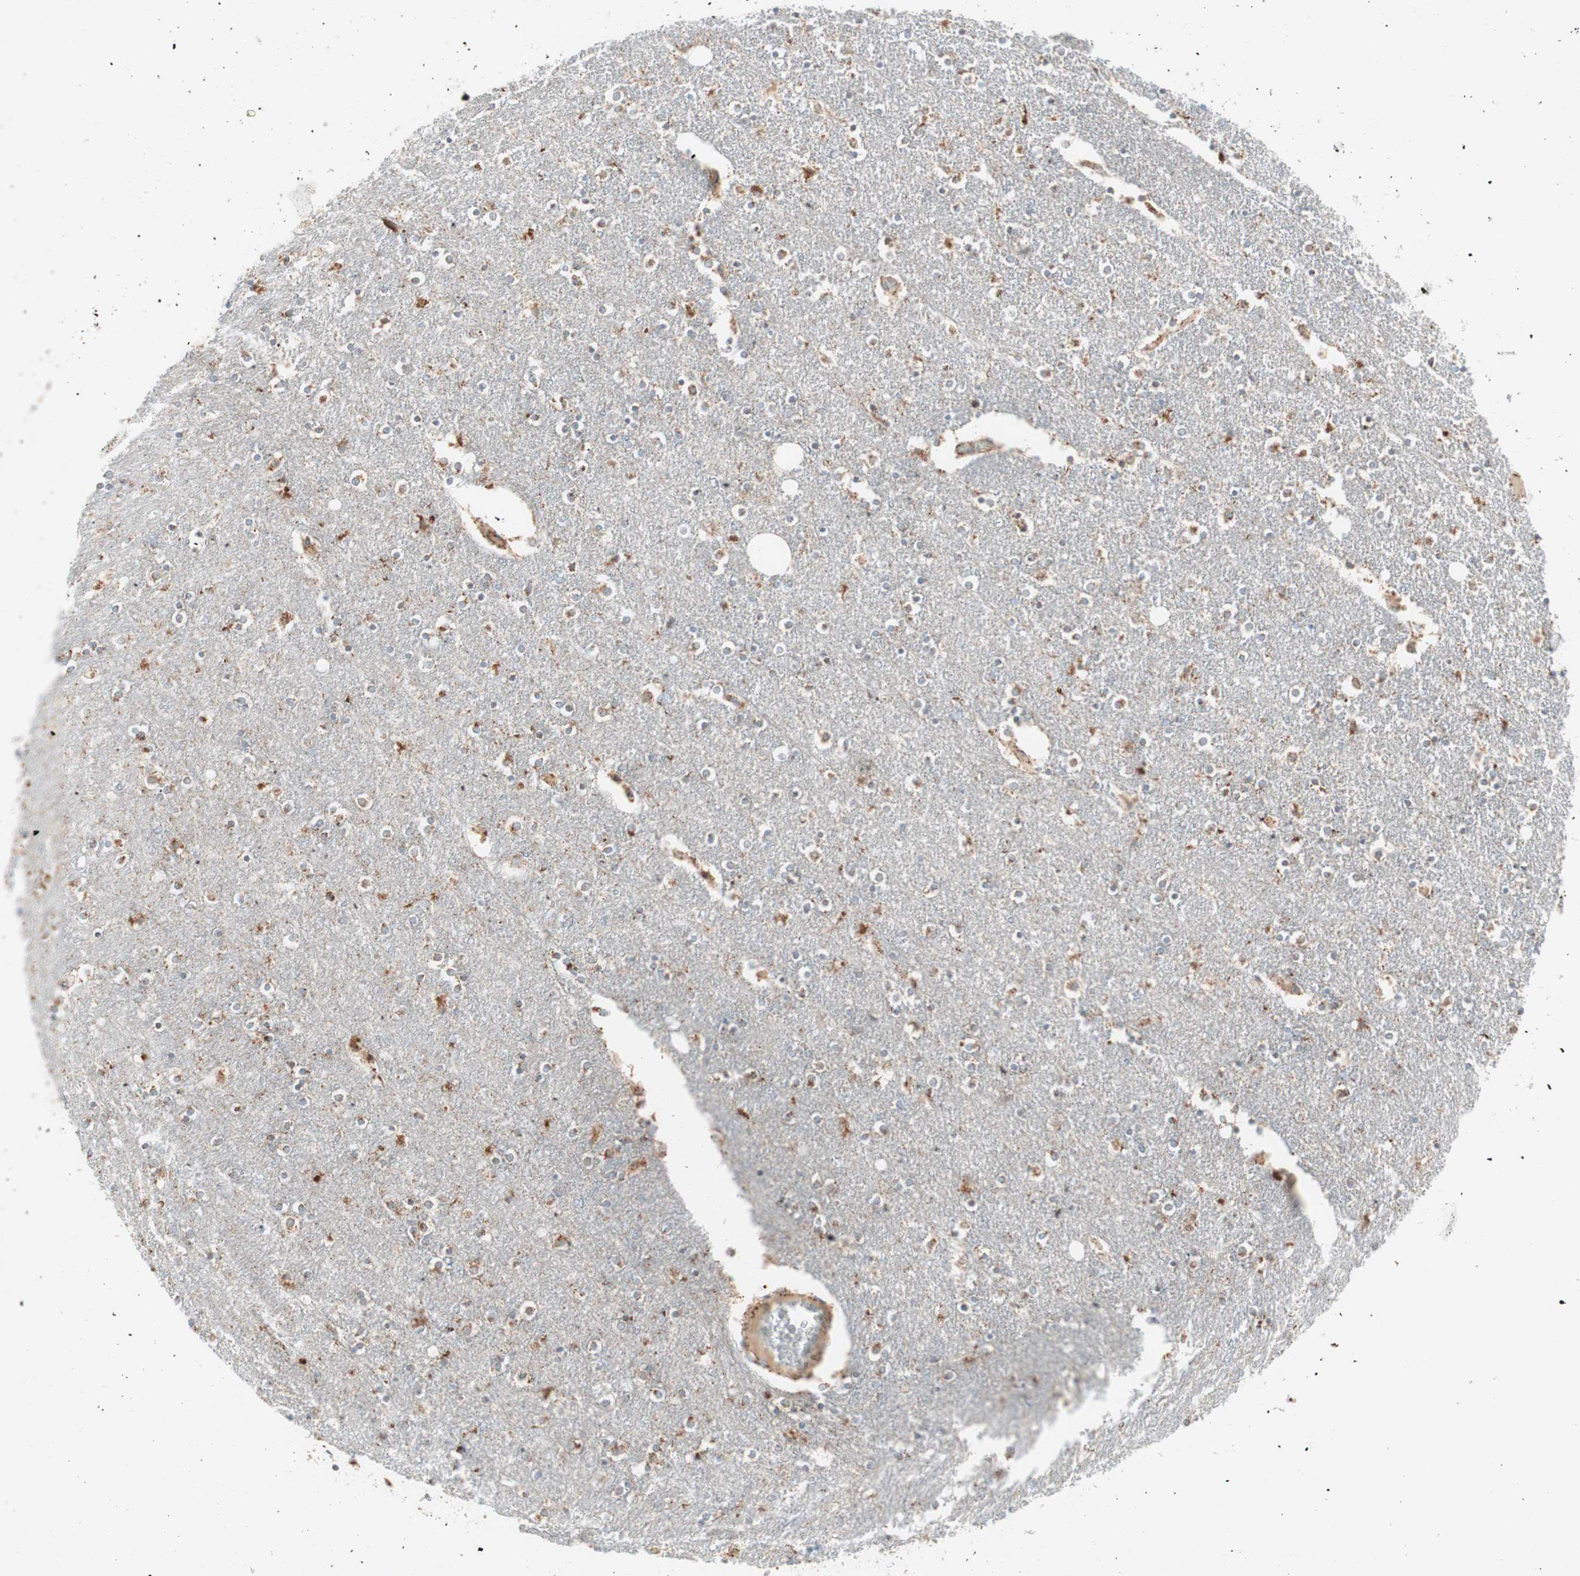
{"staining": {"intensity": "strong", "quantity": "25%-75%", "location": "cytoplasmic/membranous"}, "tissue": "caudate", "cell_type": "Glial cells", "image_type": "normal", "snomed": [{"axis": "morphology", "description": "Normal tissue, NOS"}, {"axis": "topography", "description": "Lateral ventricle wall"}], "caption": "DAB (3,3'-diaminobenzidine) immunohistochemical staining of normal caudate demonstrates strong cytoplasmic/membranous protein expression in approximately 25%-75% of glial cells. (IHC, brightfield microscopy, high magnification).", "gene": "TOMM20", "patient": {"sex": "female", "age": 54}}